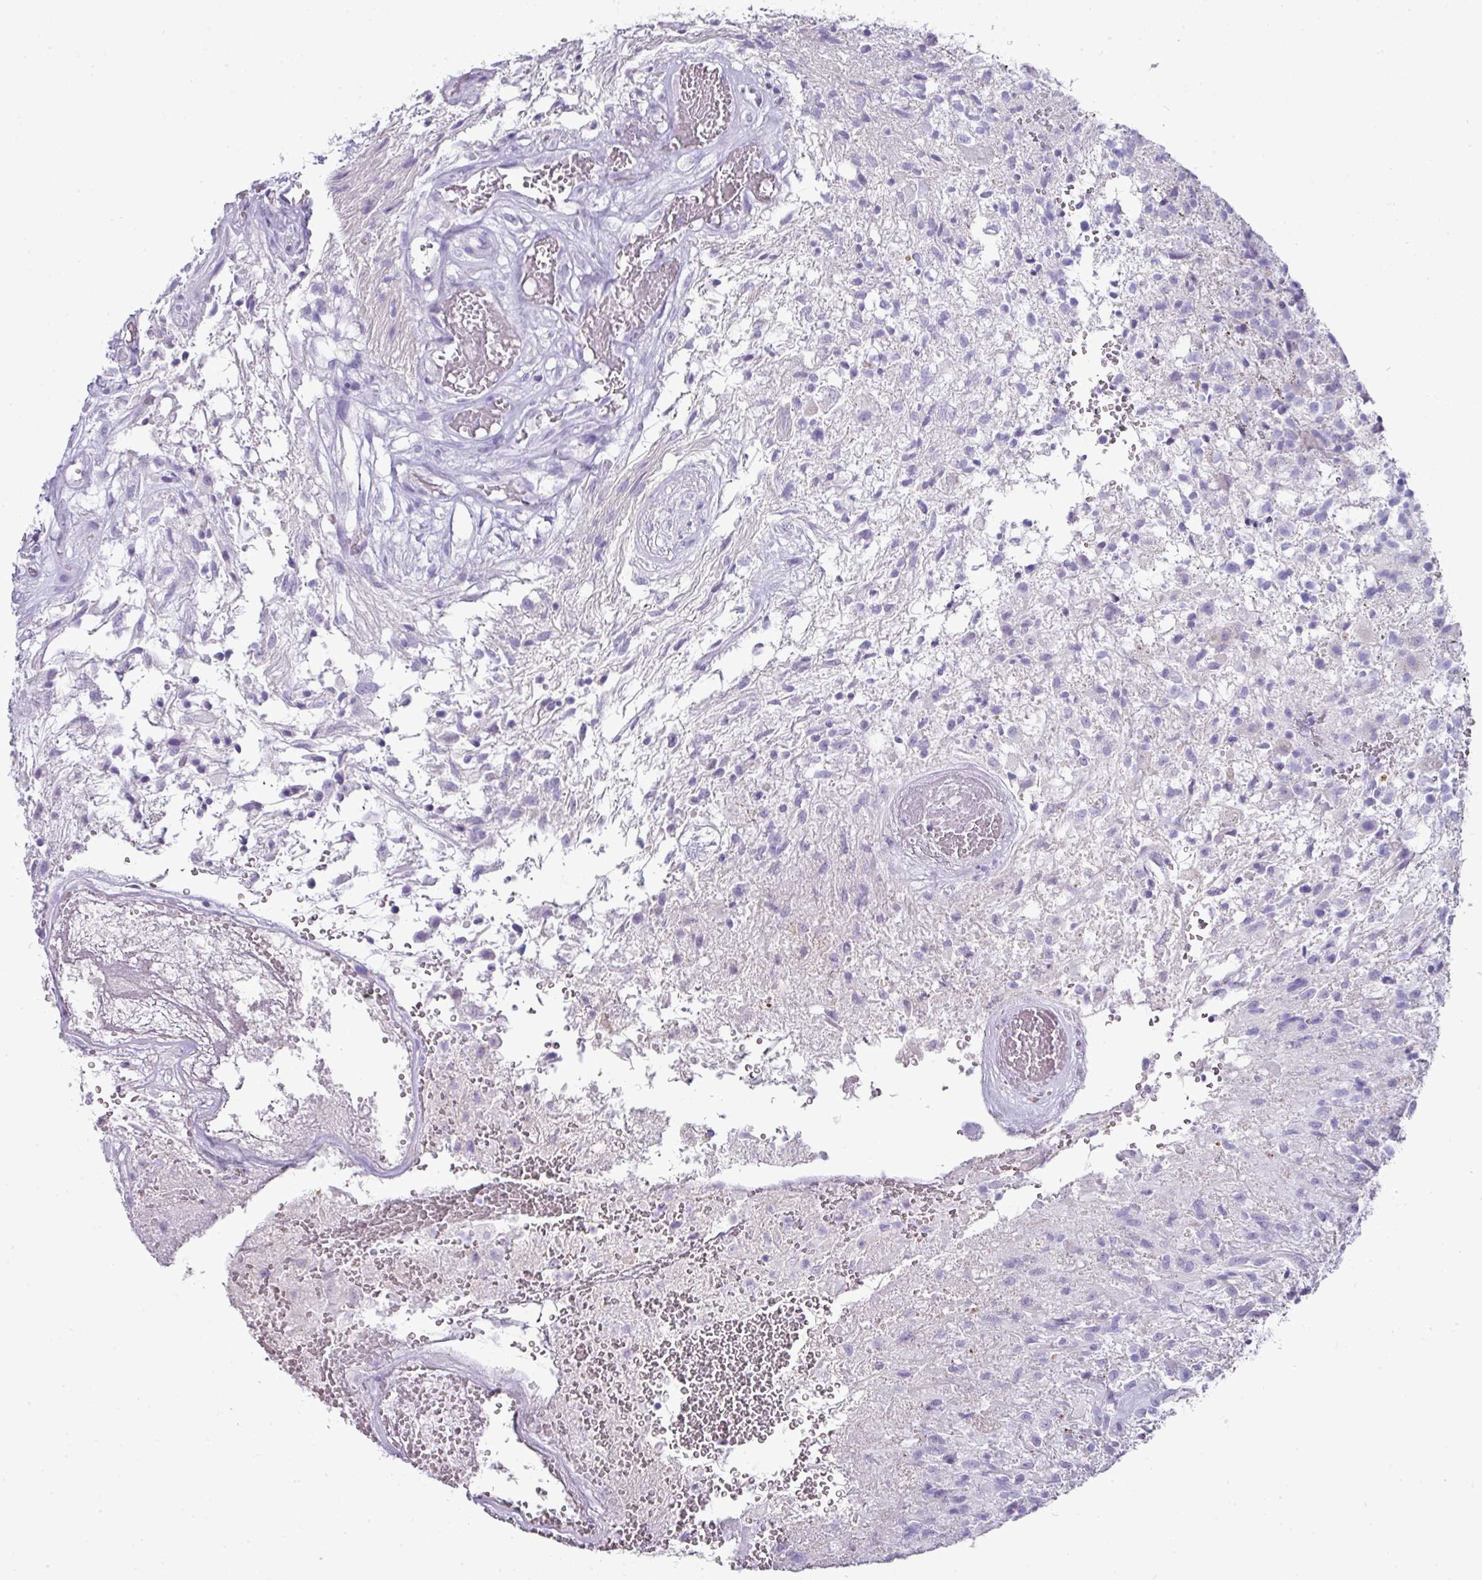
{"staining": {"intensity": "negative", "quantity": "none", "location": "none"}, "tissue": "glioma", "cell_type": "Tumor cells", "image_type": "cancer", "snomed": [{"axis": "morphology", "description": "Glioma, malignant, High grade"}, {"axis": "topography", "description": "Brain"}], "caption": "Micrograph shows no significant protein positivity in tumor cells of glioma.", "gene": "GSTA3", "patient": {"sex": "male", "age": 56}}